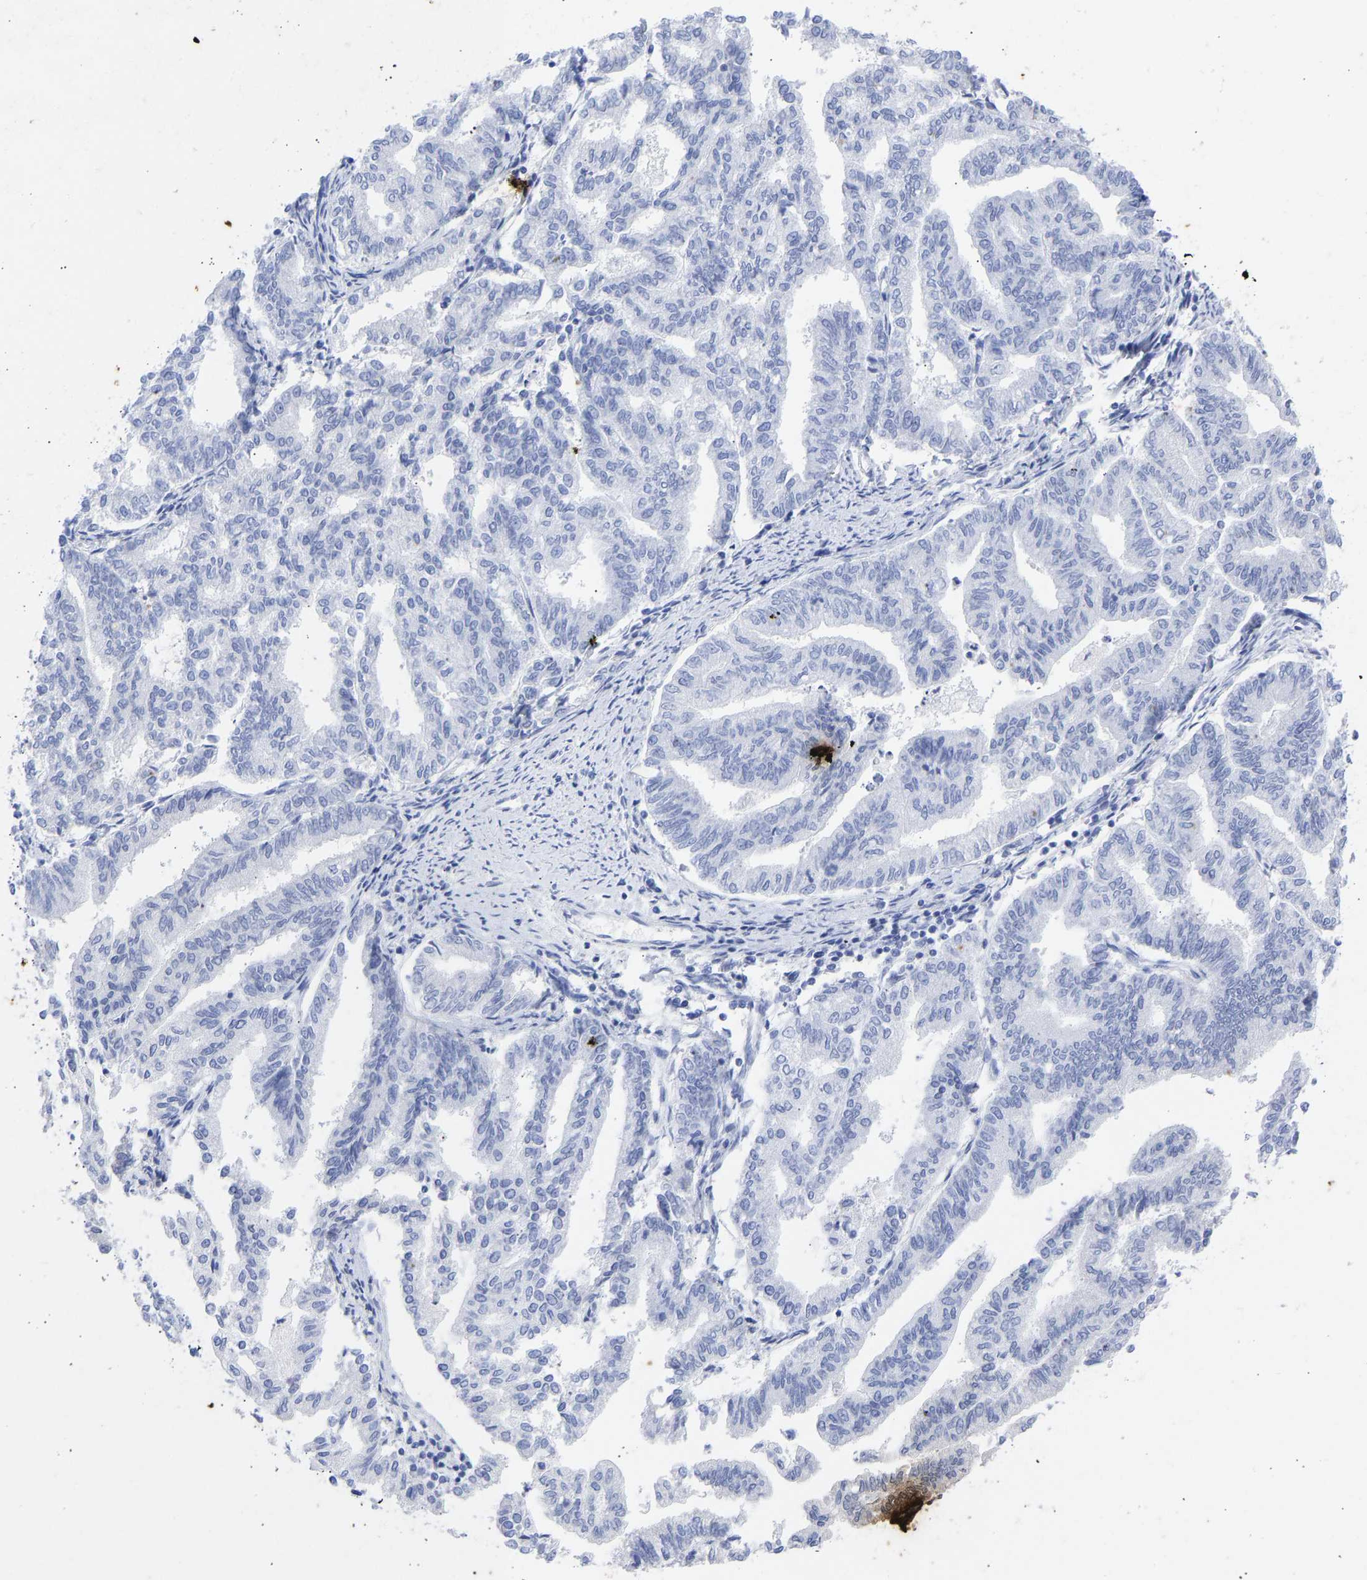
{"staining": {"intensity": "negative", "quantity": "none", "location": "none"}, "tissue": "endometrial cancer", "cell_type": "Tumor cells", "image_type": "cancer", "snomed": [{"axis": "morphology", "description": "Adenocarcinoma, NOS"}, {"axis": "topography", "description": "Endometrium"}], "caption": "Adenocarcinoma (endometrial) was stained to show a protein in brown. There is no significant staining in tumor cells.", "gene": "KRT1", "patient": {"sex": "female", "age": 79}}